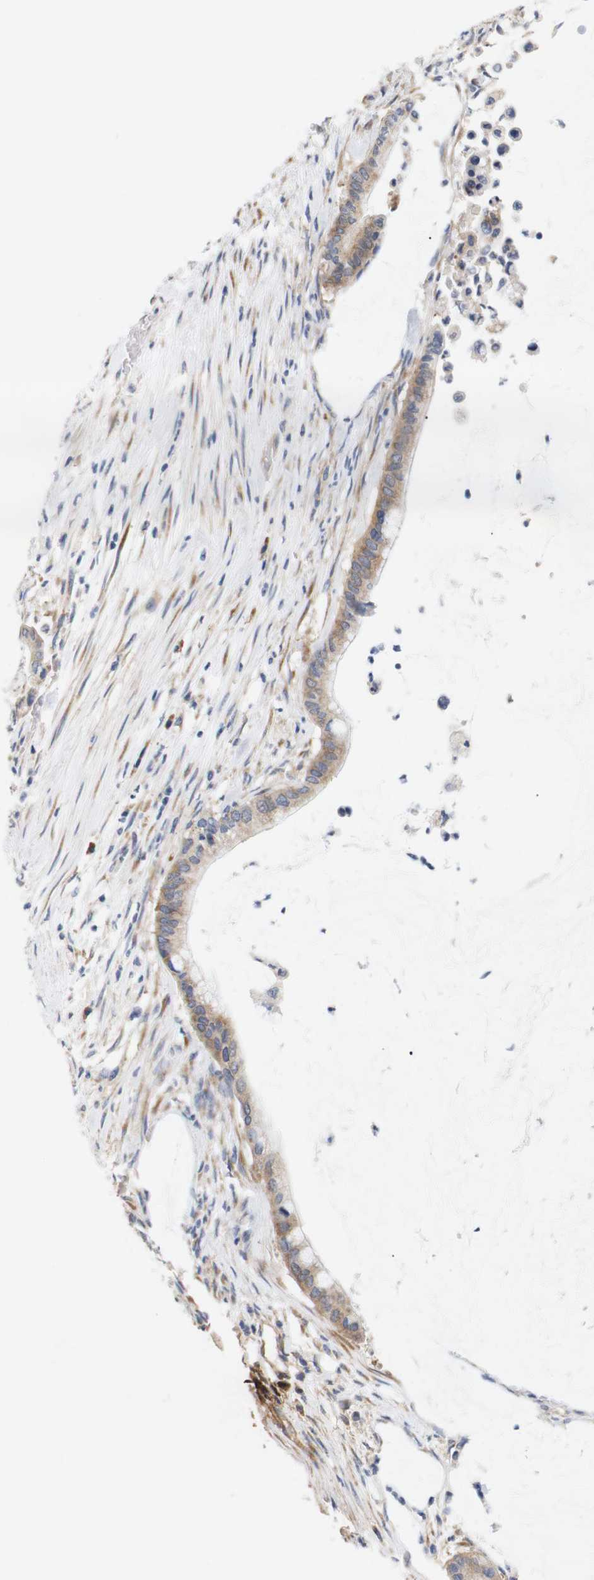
{"staining": {"intensity": "moderate", "quantity": ">75%", "location": "cytoplasmic/membranous"}, "tissue": "pancreatic cancer", "cell_type": "Tumor cells", "image_type": "cancer", "snomed": [{"axis": "morphology", "description": "Adenocarcinoma, NOS"}, {"axis": "topography", "description": "Pancreas"}], "caption": "Immunohistochemistry (IHC) (DAB (3,3'-diaminobenzidine)) staining of pancreatic cancer (adenocarcinoma) demonstrates moderate cytoplasmic/membranous protein staining in approximately >75% of tumor cells.", "gene": "TRIM5", "patient": {"sex": "male", "age": 41}}